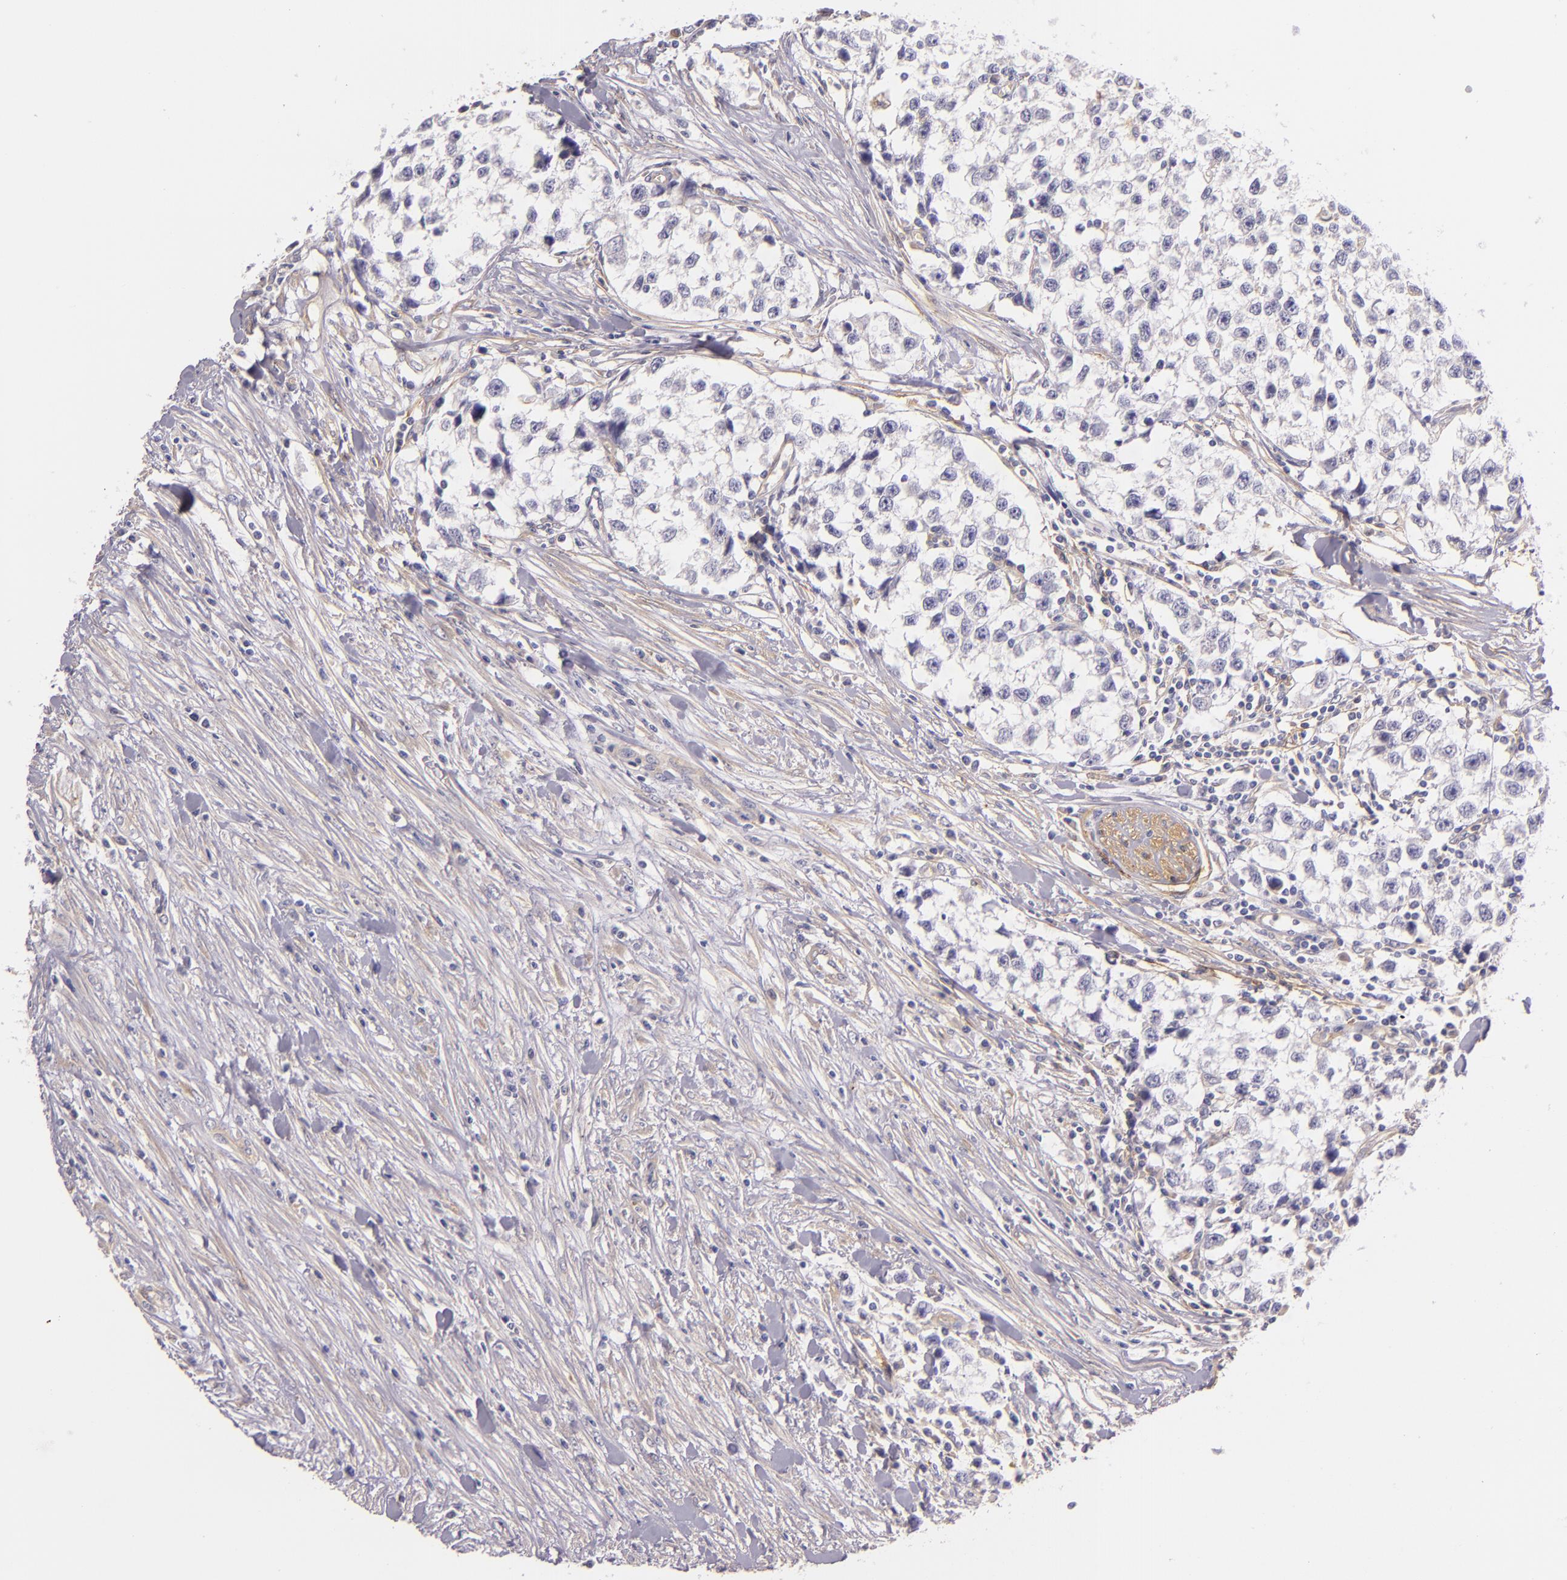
{"staining": {"intensity": "negative", "quantity": "none", "location": "none"}, "tissue": "testis cancer", "cell_type": "Tumor cells", "image_type": "cancer", "snomed": [{"axis": "morphology", "description": "Seminoma, NOS"}, {"axis": "morphology", "description": "Carcinoma, Embryonal, NOS"}, {"axis": "topography", "description": "Testis"}], "caption": "Human testis cancer stained for a protein using immunohistochemistry demonstrates no positivity in tumor cells.", "gene": "CTSF", "patient": {"sex": "male", "age": 30}}